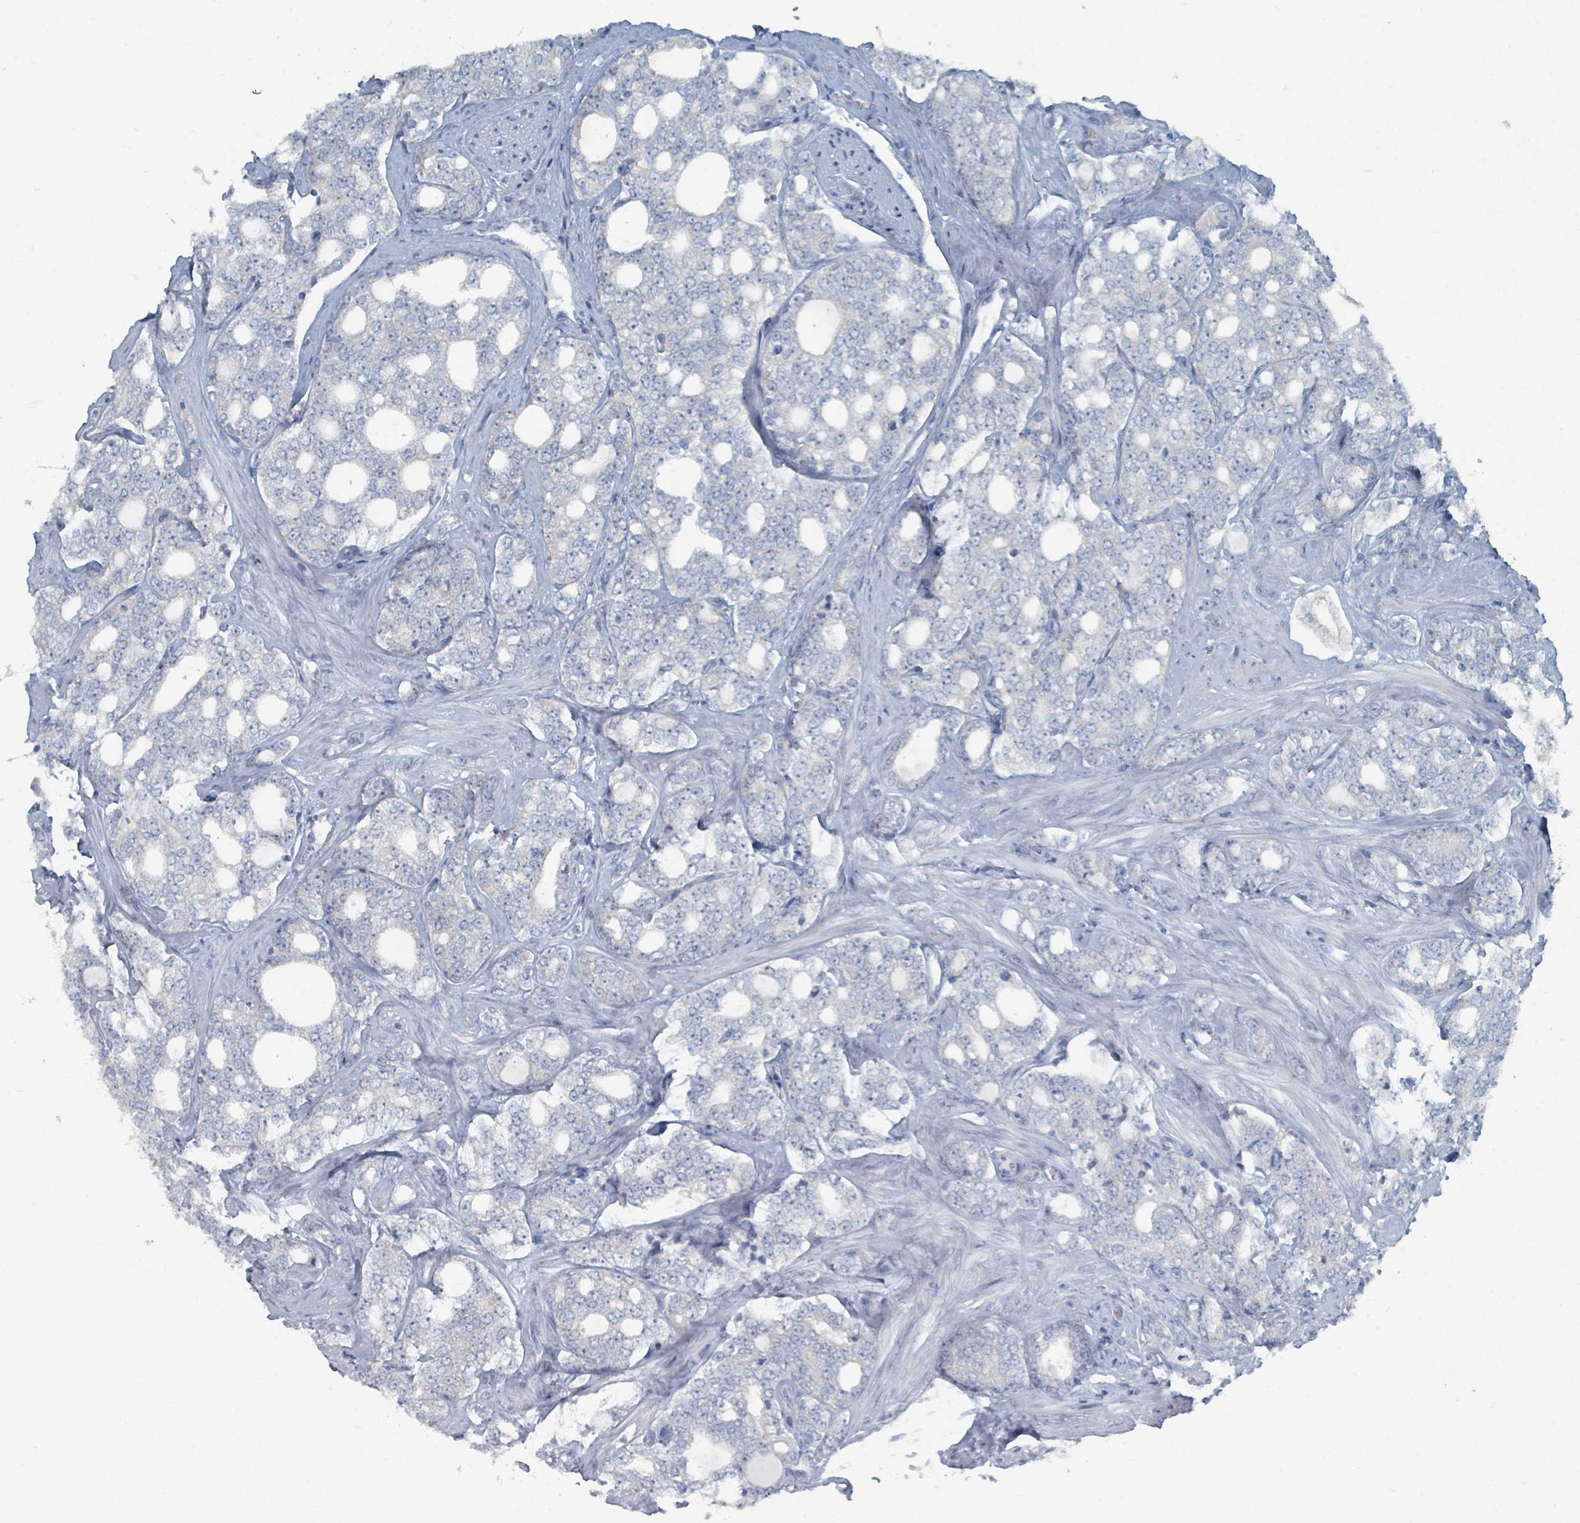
{"staining": {"intensity": "negative", "quantity": "none", "location": "none"}, "tissue": "prostate cancer", "cell_type": "Tumor cells", "image_type": "cancer", "snomed": [{"axis": "morphology", "description": "Adenocarcinoma, High grade"}, {"axis": "topography", "description": "Prostate"}], "caption": "DAB (3,3'-diaminobenzidine) immunohistochemical staining of human prostate adenocarcinoma (high-grade) shows no significant expression in tumor cells.", "gene": "GAMT", "patient": {"sex": "male", "age": 64}}